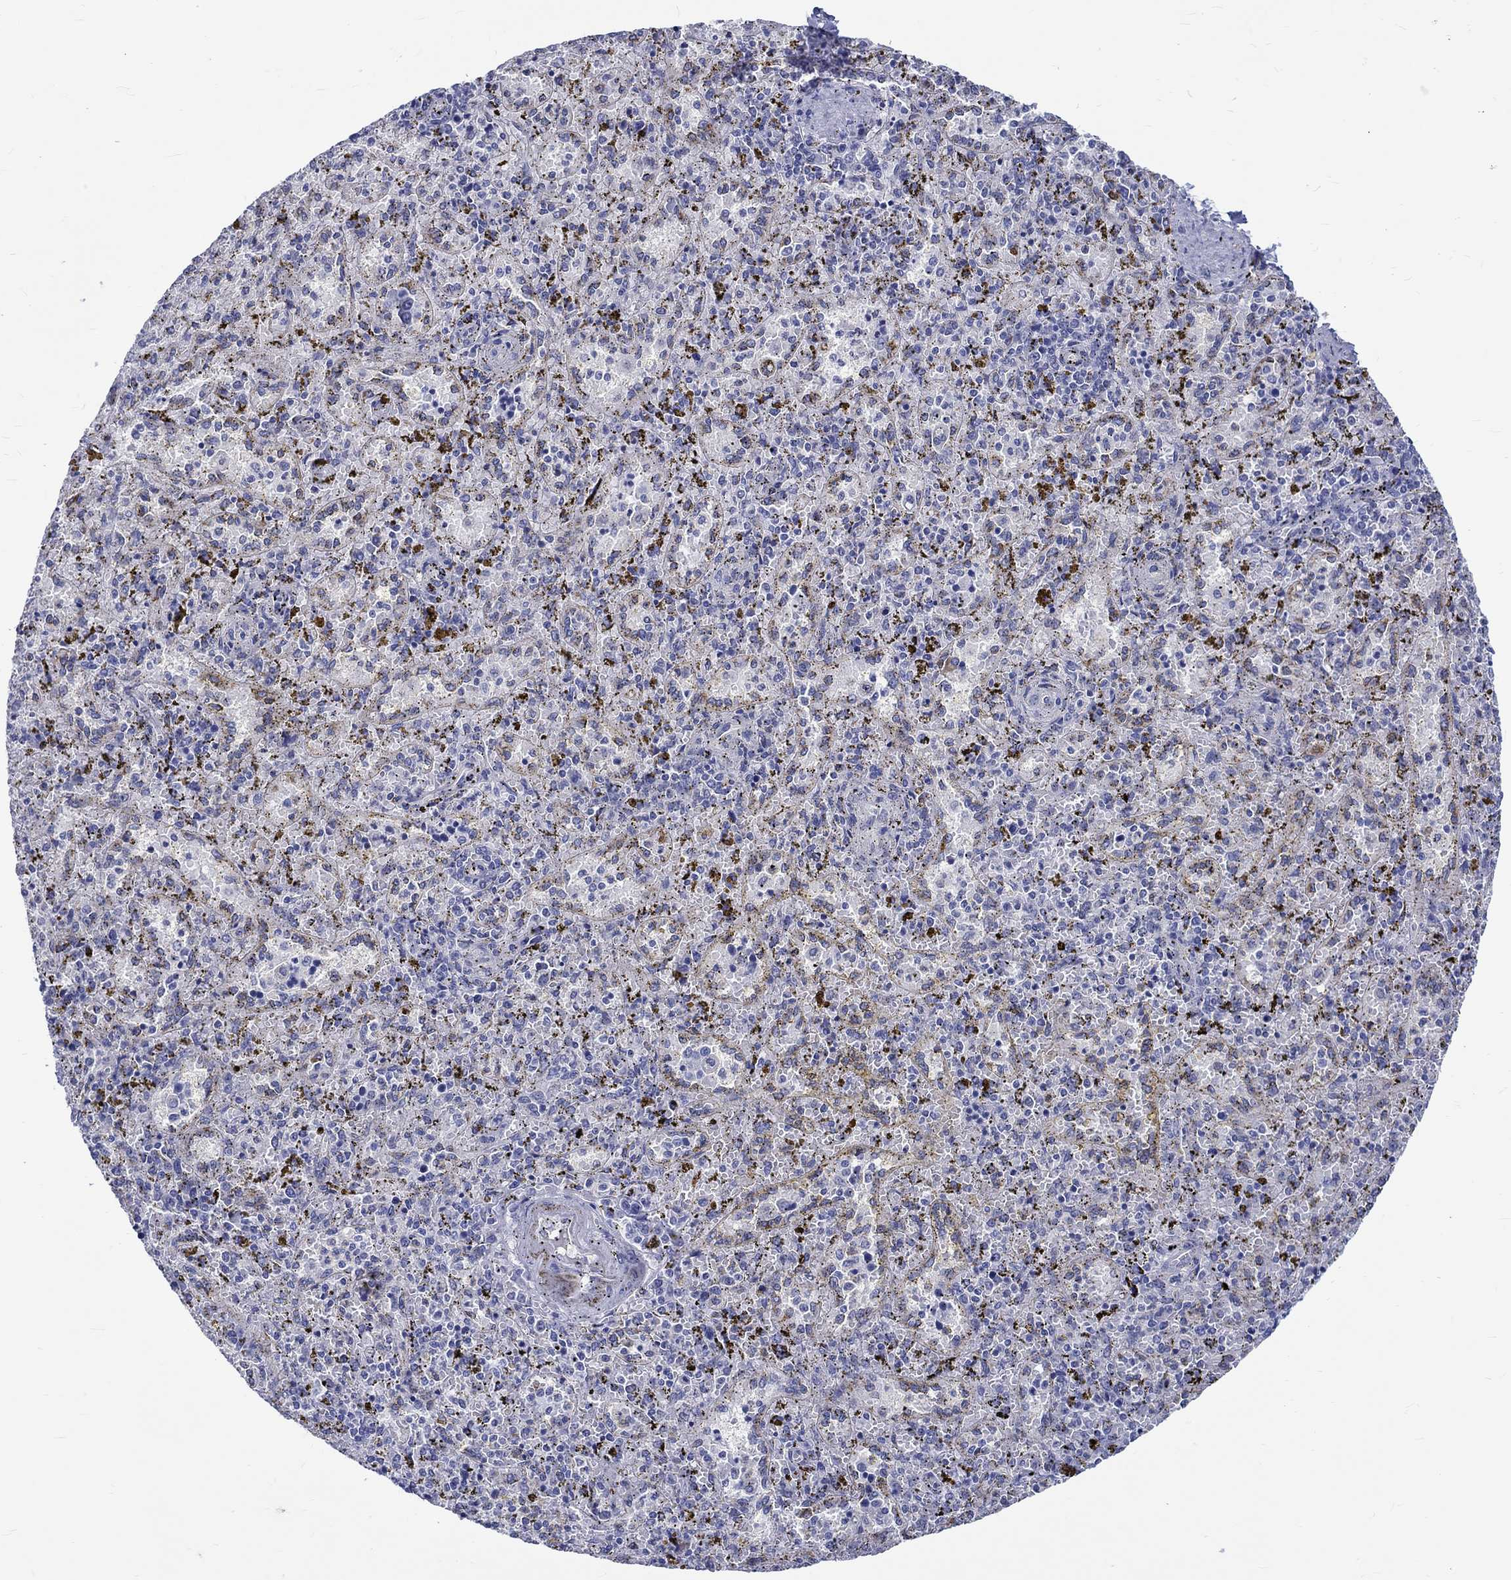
{"staining": {"intensity": "negative", "quantity": "none", "location": "none"}, "tissue": "spleen", "cell_type": "Cells in red pulp", "image_type": "normal", "snomed": [{"axis": "morphology", "description": "Normal tissue, NOS"}, {"axis": "topography", "description": "Spleen"}], "caption": "This photomicrograph is of normal spleen stained with immunohistochemistry (IHC) to label a protein in brown with the nuclei are counter-stained blue. There is no staining in cells in red pulp. (Brightfield microscopy of DAB (3,3'-diaminobenzidine) immunohistochemistry at high magnification).", "gene": "SH2D7", "patient": {"sex": "female", "age": 50}}